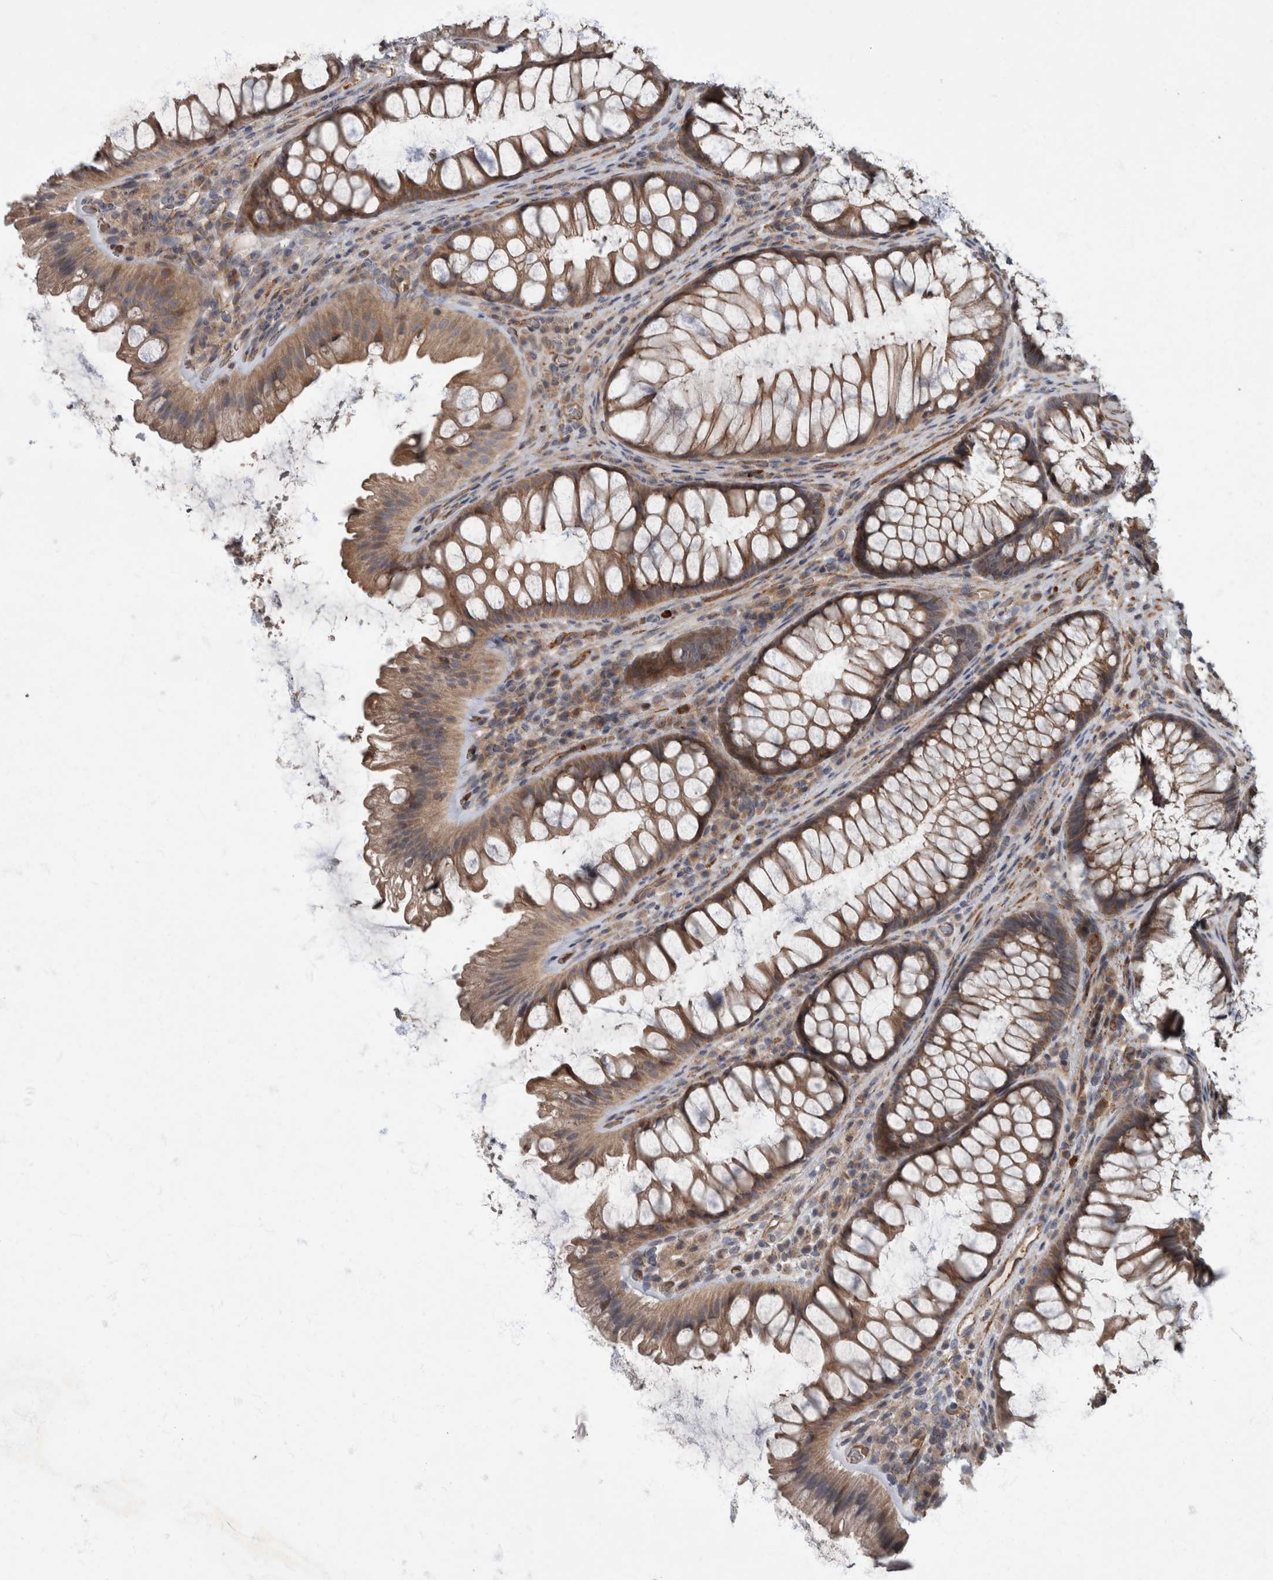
{"staining": {"intensity": "strong", "quantity": ">75%", "location": "cytoplasmic/membranous"}, "tissue": "colon", "cell_type": "Endothelial cells", "image_type": "normal", "snomed": [{"axis": "morphology", "description": "Normal tissue, NOS"}, {"axis": "topography", "description": "Colon"}], "caption": "Normal colon demonstrates strong cytoplasmic/membranous expression in approximately >75% of endothelial cells, visualized by immunohistochemistry. Using DAB (brown) and hematoxylin (blue) stains, captured at high magnification using brightfield microscopy.", "gene": "VEGFD", "patient": {"sex": "female", "age": 62}}